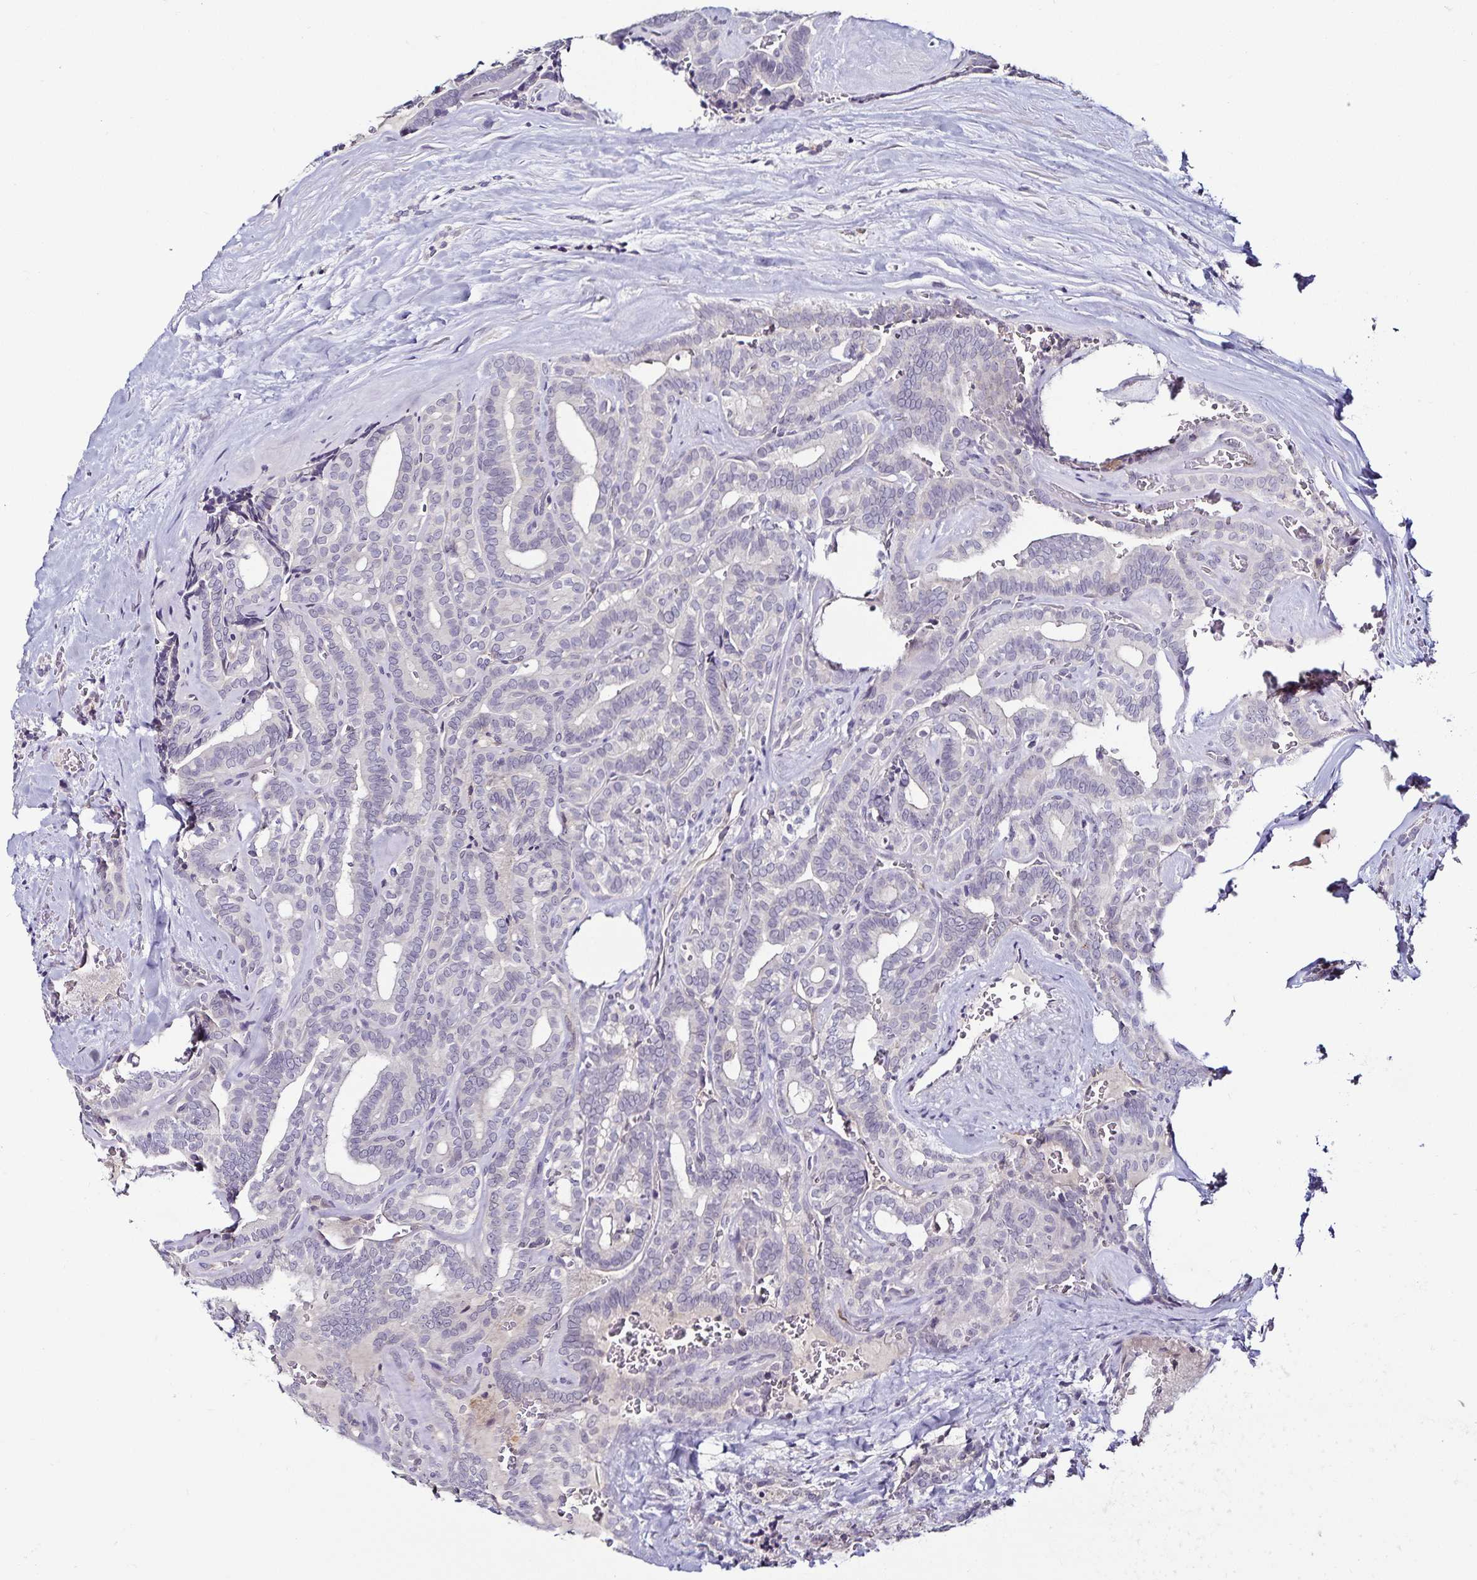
{"staining": {"intensity": "negative", "quantity": "none", "location": "none"}, "tissue": "thyroid cancer", "cell_type": "Tumor cells", "image_type": "cancer", "snomed": [{"axis": "morphology", "description": "Papillary adenocarcinoma, NOS"}, {"axis": "topography", "description": "Thyroid gland"}], "caption": "Immunohistochemistry of thyroid cancer reveals no positivity in tumor cells. (DAB (3,3'-diaminobenzidine) IHC visualized using brightfield microscopy, high magnification).", "gene": "ACSL5", "patient": {"sex": "female", "age": 21}}